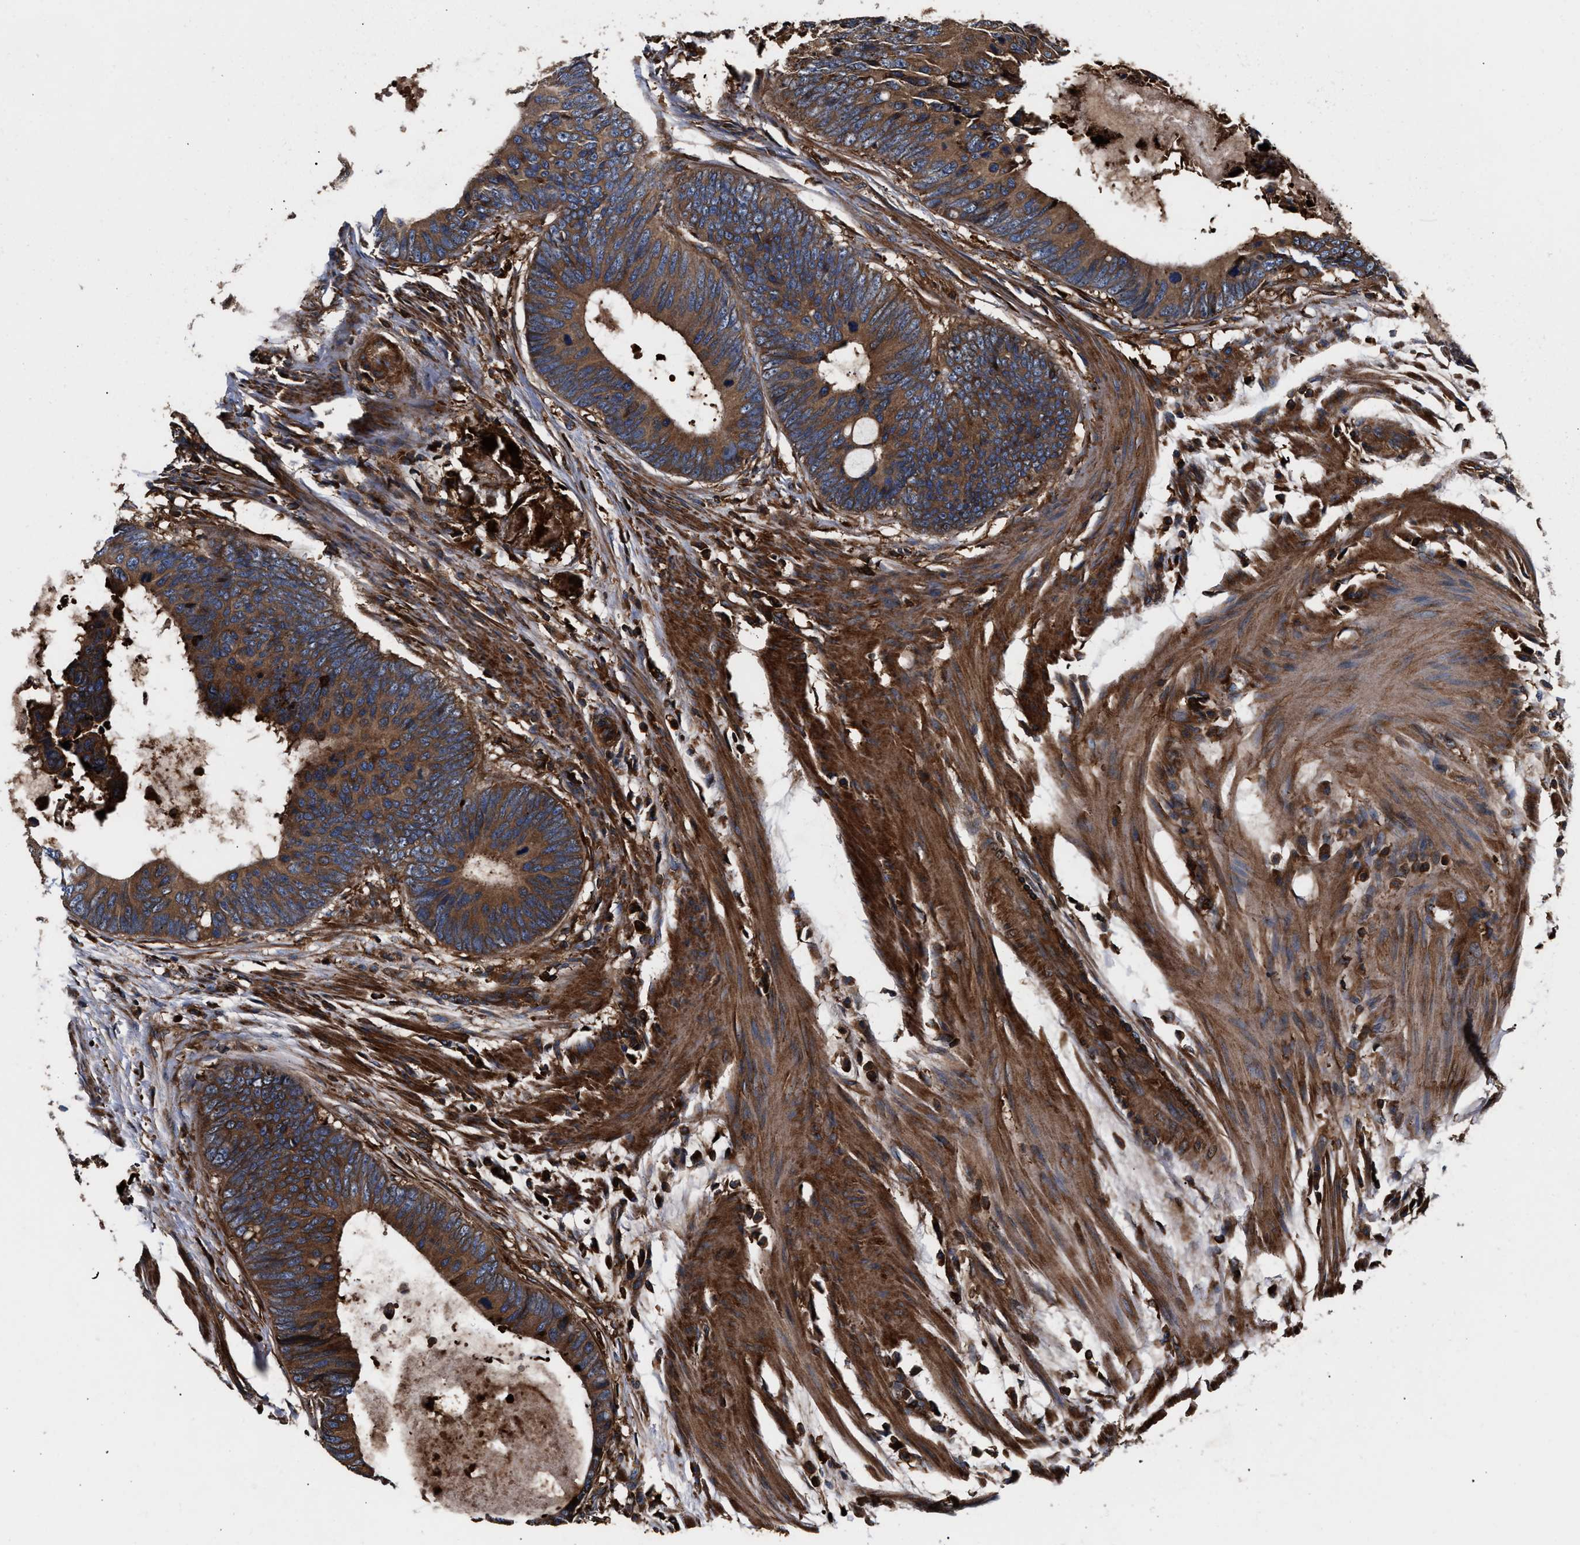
{"staining": {"intensity": "strong", "quantity": ">75%", "location": "cytoplasmic/membranous"}, "tissue": "colorectal cancer", "cell_type": "Tumor cells", "image_type": "cancer", "snomed": [{"axis": "morphology", "description": "Adenocarcinoma, NOS"}, {"axis": "topography", "description": "Colon"}], "caption": "Colorectal adenocarcinoma tissue displays strong cytoplasmic/membranous expression in approximately >75% of tumor cells", "gene": "KYAT1", "patient": {"sex": "male", "age": 56}}